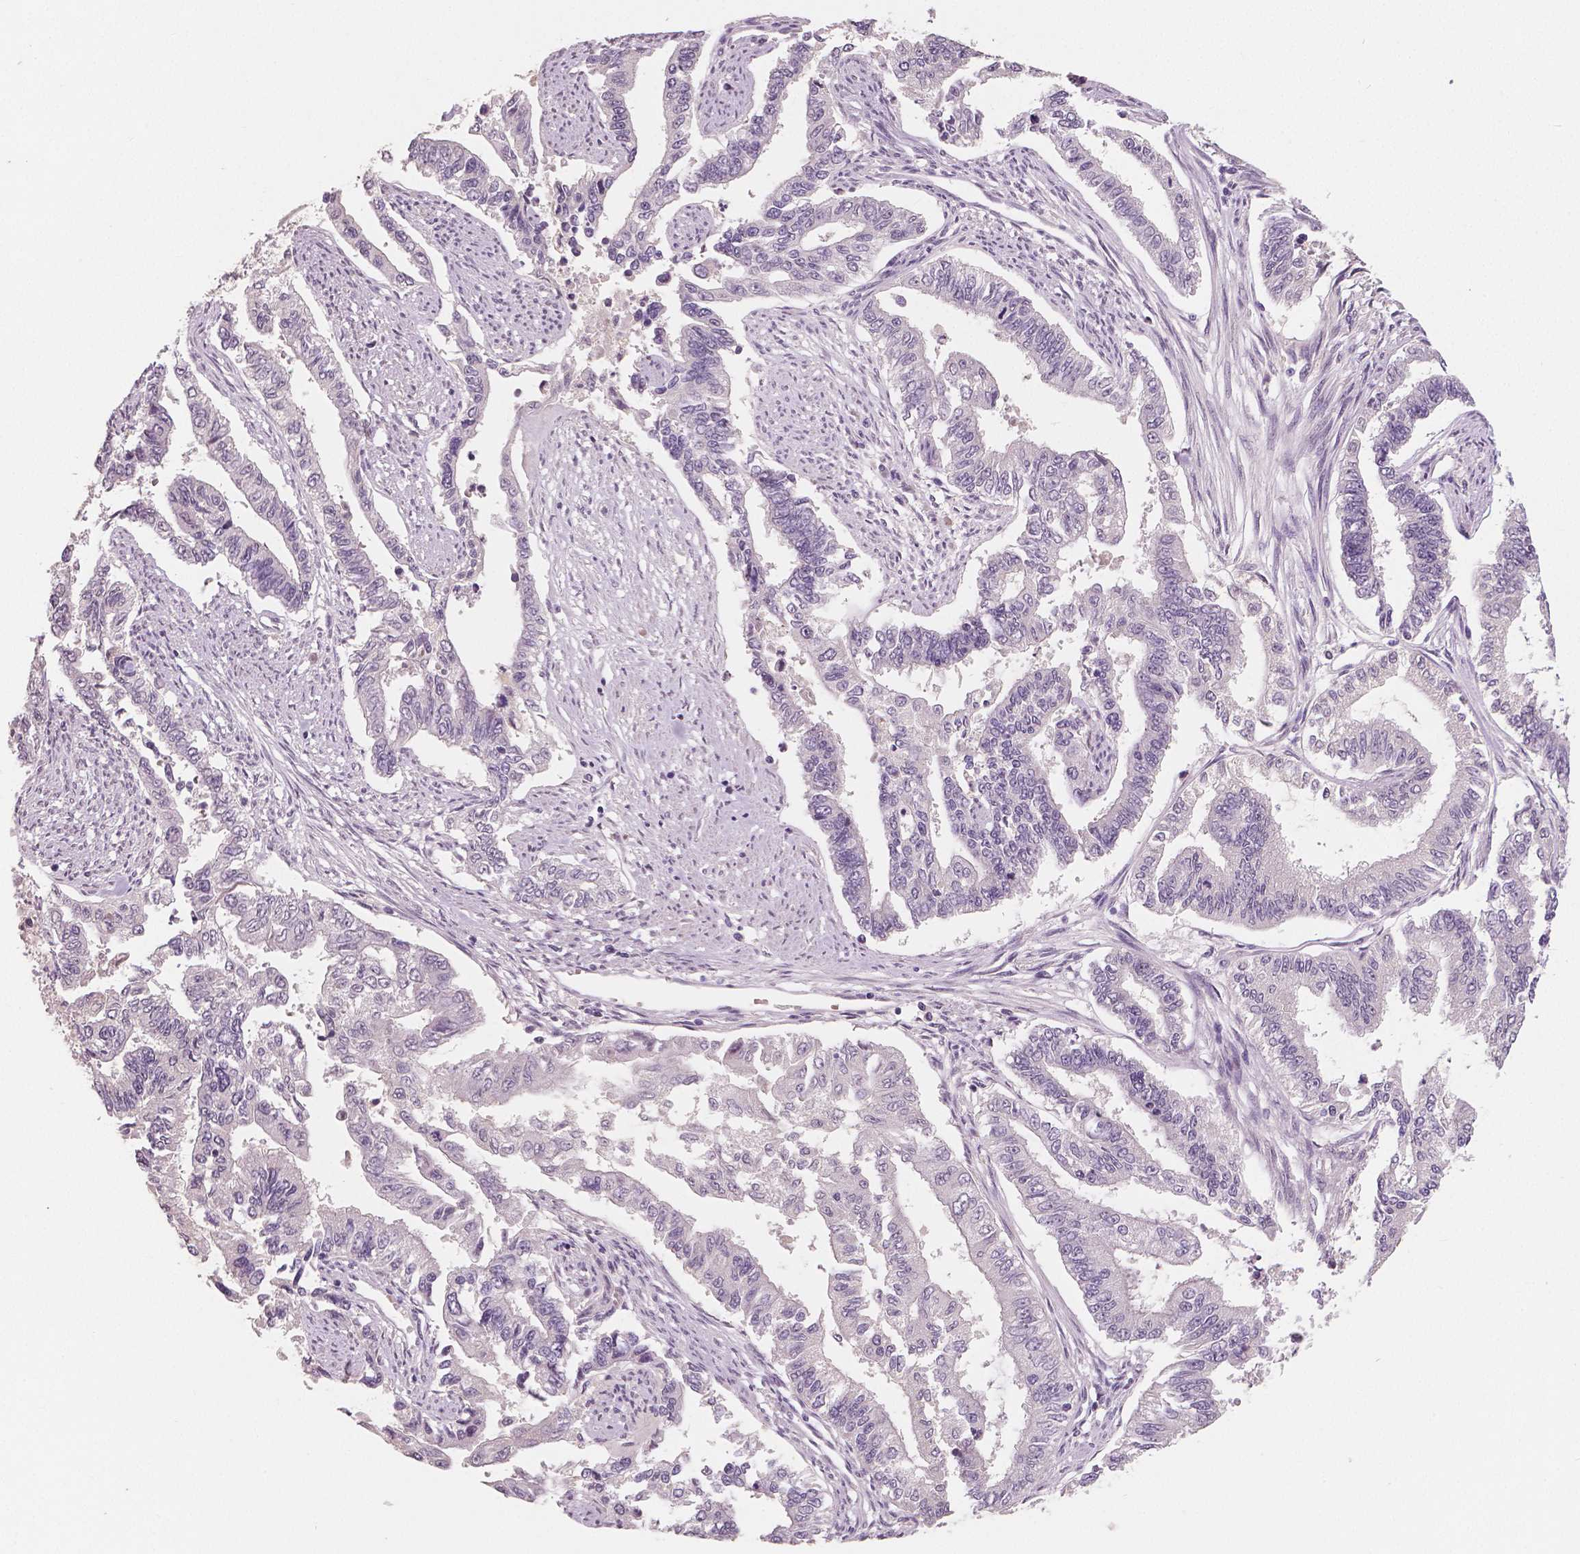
{"staining": {"intensity": "negative", "quantity": "none", "location": "none"}, "tissue": "endometrial cancer", "cell_type": "Tumor cells", "image_type": "cancer", "snomed": [{"axis": "morphology", "description": "Adenocarcinoma, NOS"}, {"axis": "topography", "description": "Uterus"}], "caption": "Tumor cells are negative for protein expression in human adenocarcinoma (endometrial).", "gene": "RNASE7", "patient": {"sex": "female", "age": 59}}